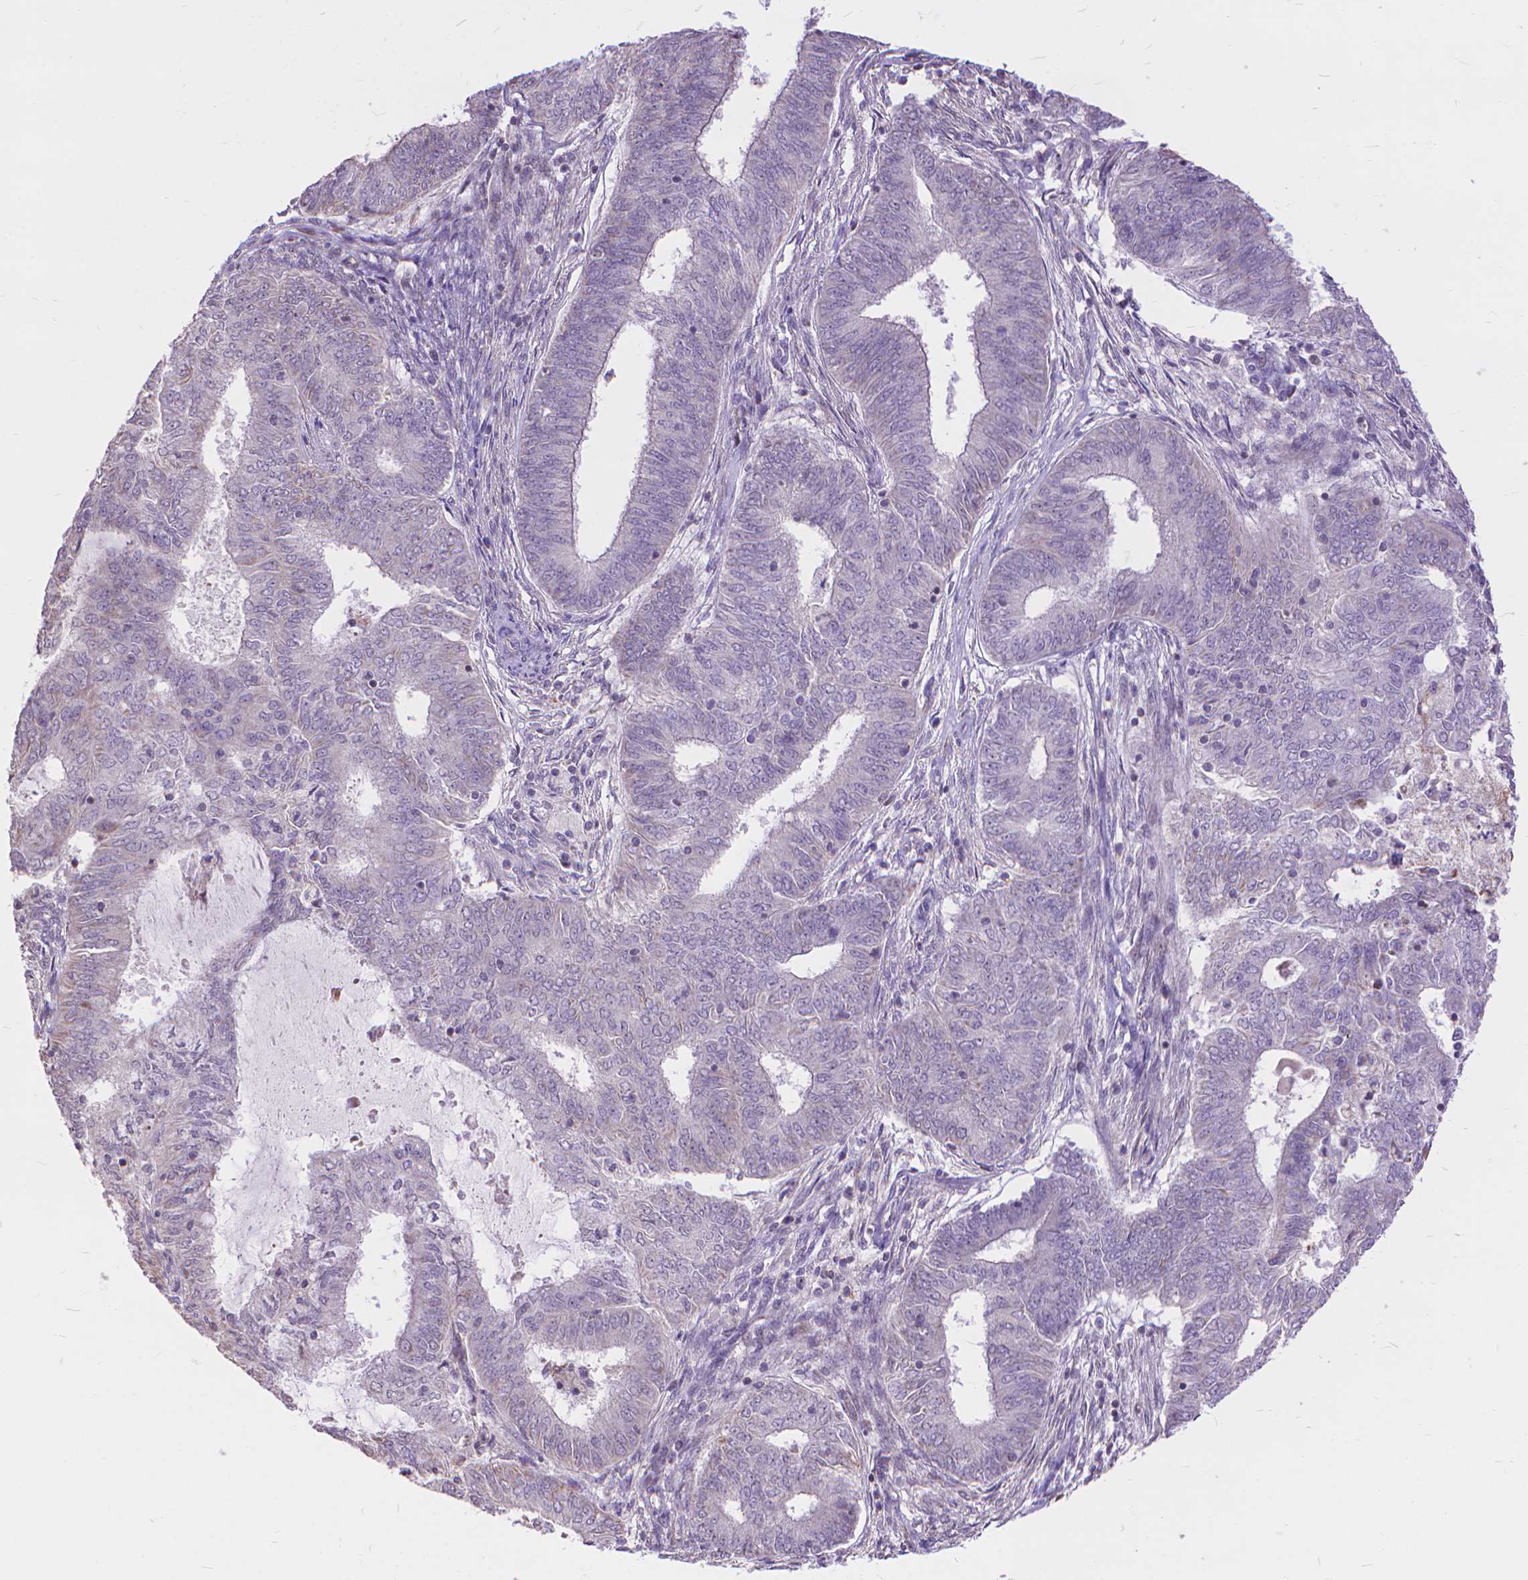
{"staining": {"intensity": "negative", "quantity": "none", "location": "none"}, "tissue": "endometrial cancer", "cell_type": "Tumor cells", "image_type": "cancer", "snomed": [{"axis": "morphology", "description": "Adenocarcinoma, NOS"}, {"axis": "topography", "description": "Endometrium"}], "caption": "Immunohistochemistry of endometrial adenocarcinoma shows no staining in tumor cells.", "gene": "TMEM135", "patient": {"sex": "female", "age": 62}}